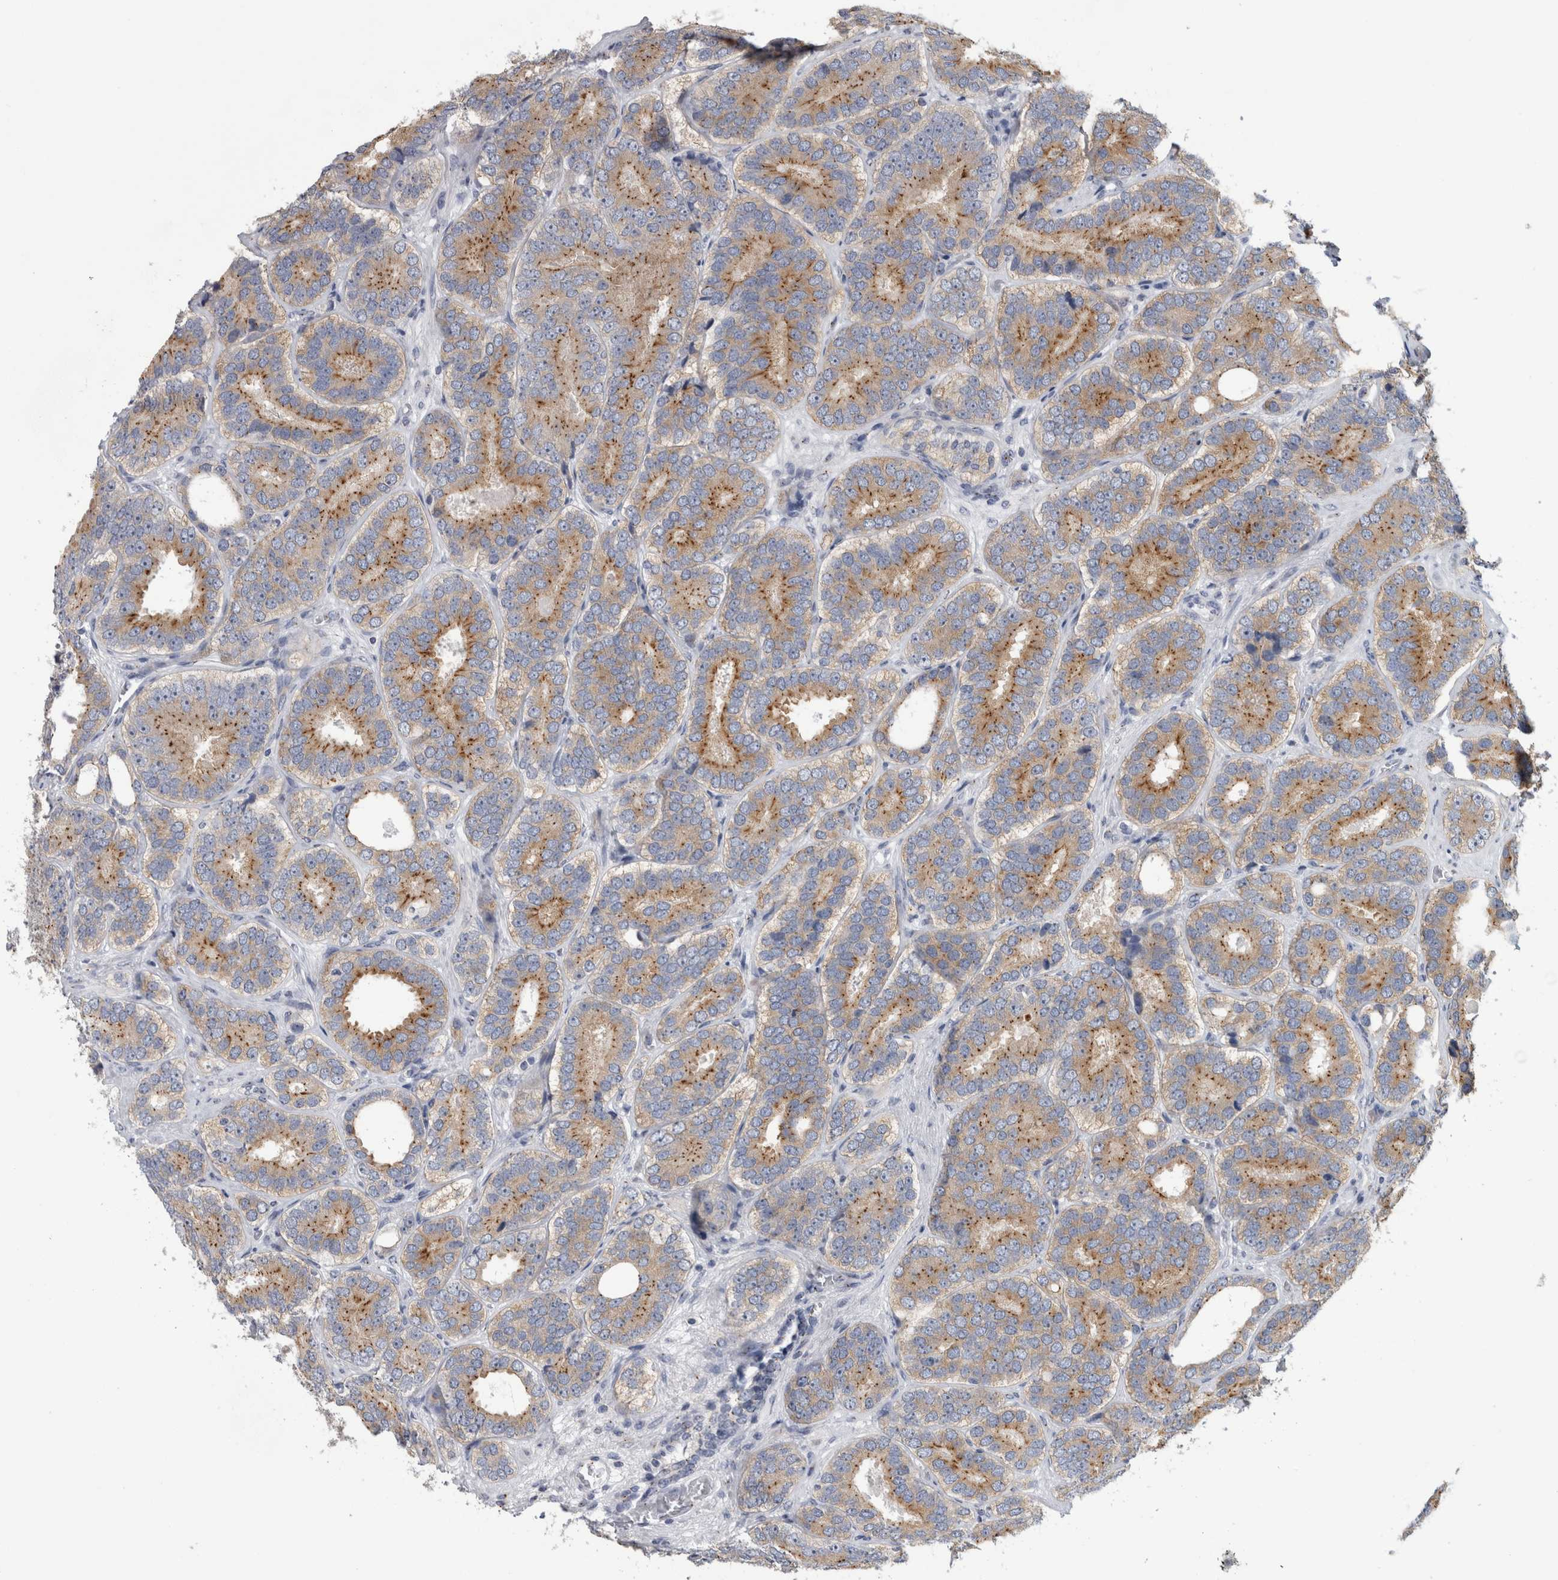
{"staining": {"intensity": "moderate", "quantity": ">75%", "location": "cytoplasmic/membranous"}, "tissue": "prostate cancer", "cell_type": "Tumor cells", "image_type": "cancer", "snomed": [{"axis": "morphology", "description": "Adenocarcinoma, High grade"}, {"axis": "topography", "description": "Prostate"}], "caption": "IHC image of prostate cancer (adenocarcinoma (high-grade)) stained for a protein (brown), which demonstrates medium levels of moderate cytoplasmic/membranous expression in approximately >75% of tumor cells.", "gene": "AKAP9", "patient": {"sex": "male", "age": 56}}